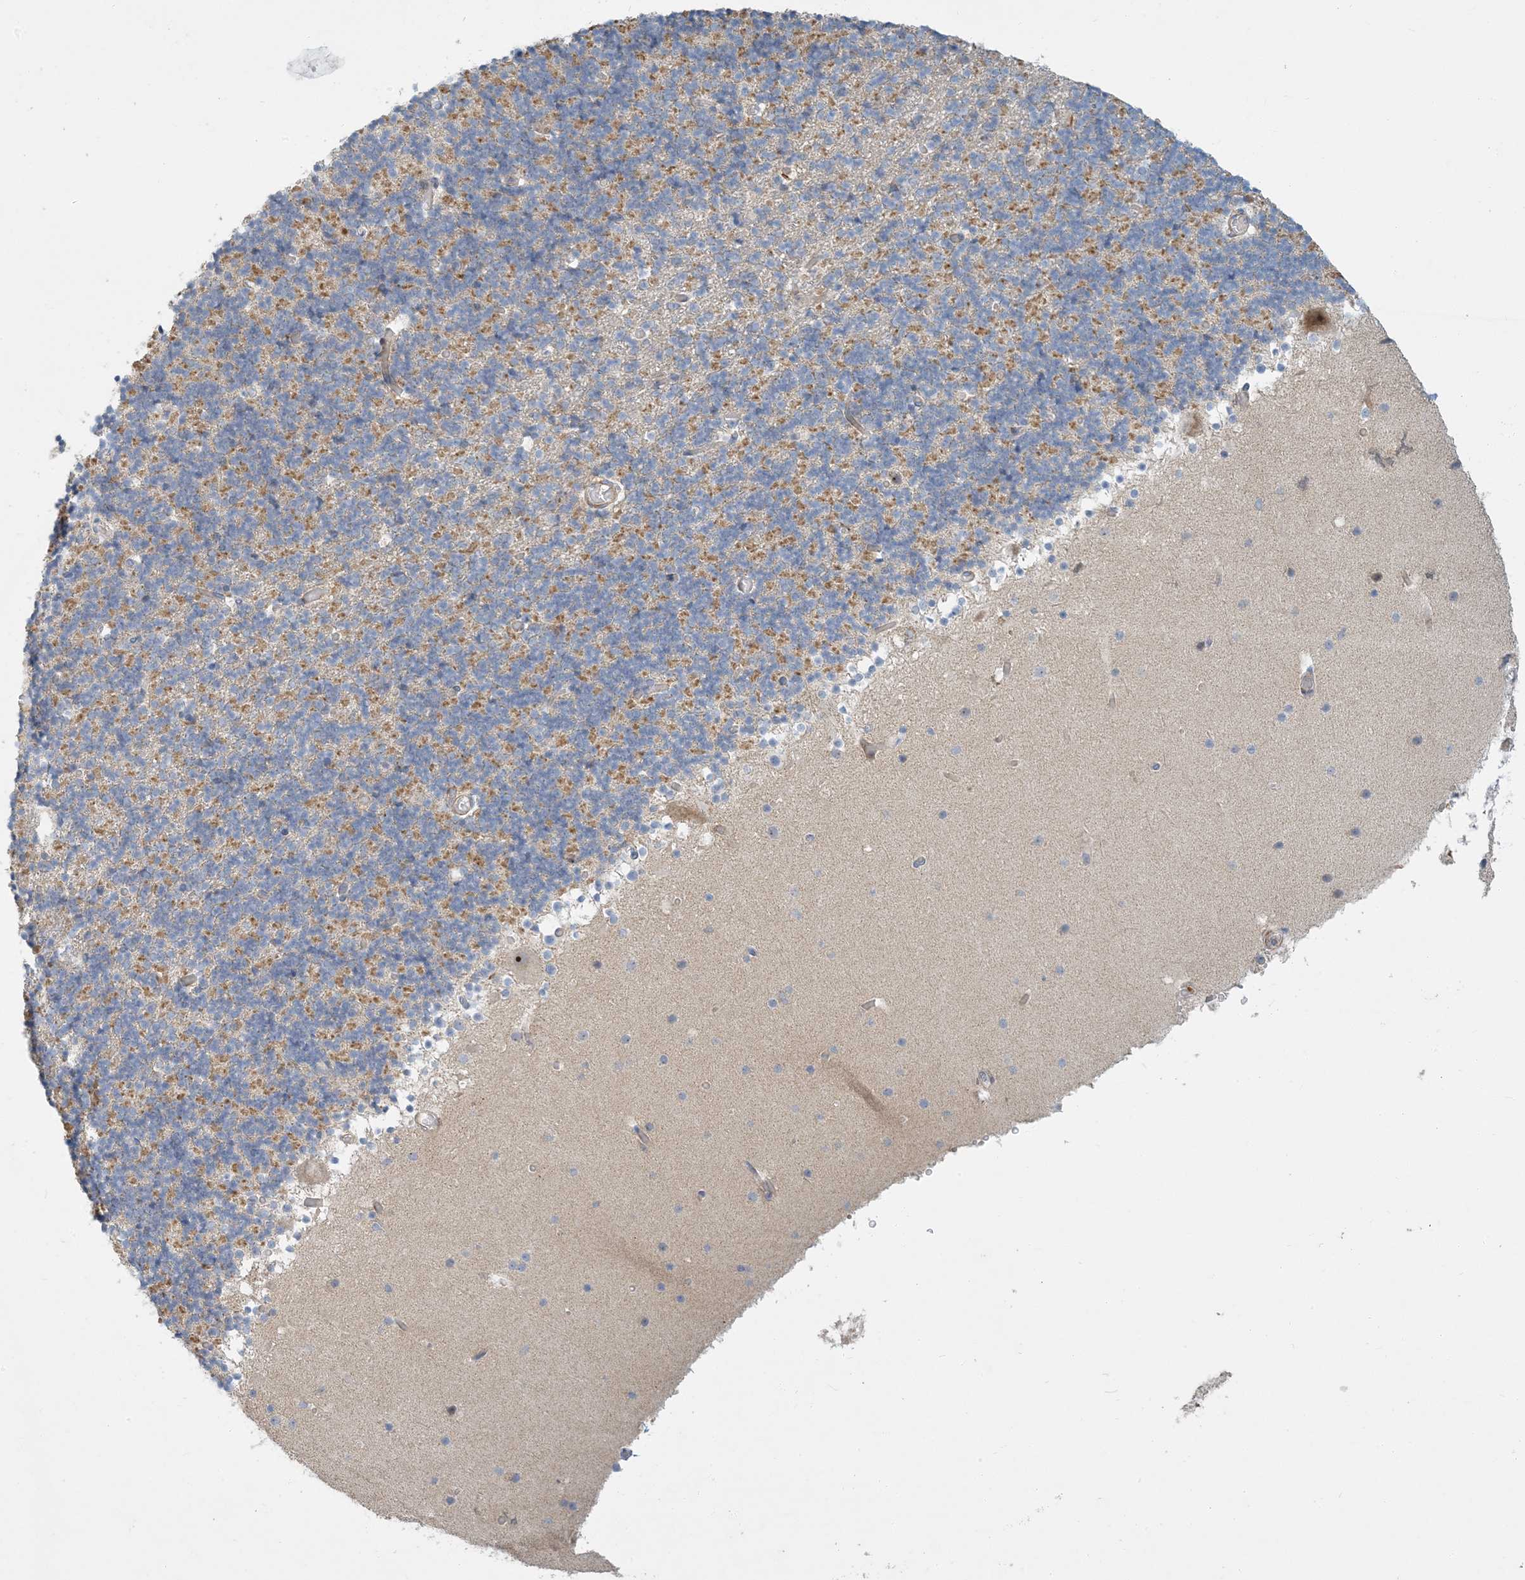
{"staining": {"intensity": "moderate", "quantity": "25%-75%", "location": "cytoplasmic/membranous"}, "tissue": "cerebellum", "cell_type": "Cells in granular layer", "image_type": "normal", "snomed": [{"axis": "morphology", "description": "Normal tissue, NOS"}, {"axis": "topography", "description": "Cerebellum"}], "caption": "This histopathology image exhibits immunohistochemistry (IHC) staining of unremarkable cerebellum, with medium moderate cytoplasmic/membranous staining in approximately 25%-75% of cells in granular layer.", "gene": "LTN1", "patient": {"sex": "male", "age": 57}}